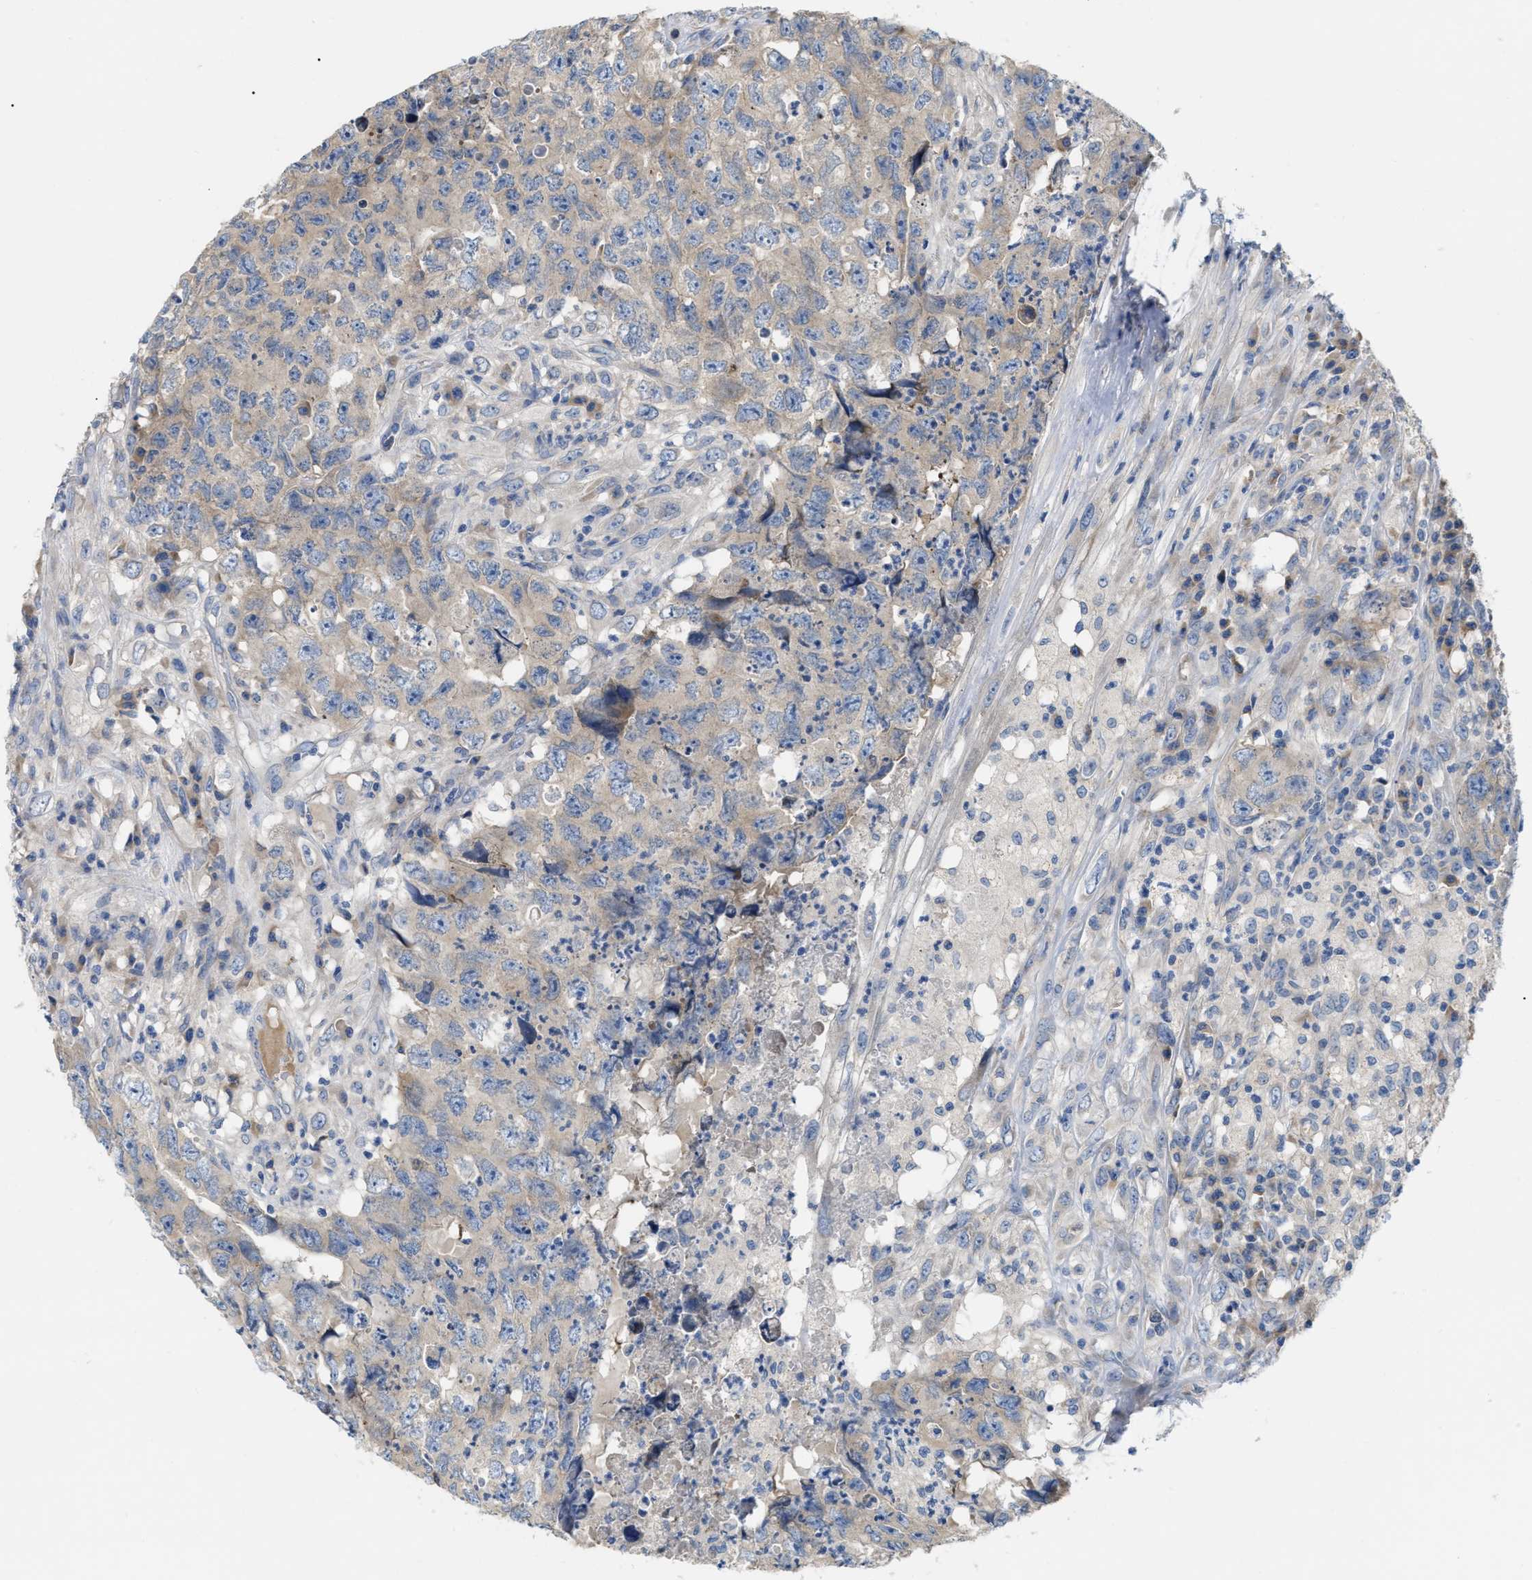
{"staining": {"intensity": "weak", "quantity": ">75%", "location": "cytoplasmic/membranous"}, "tissue": "testis cancer", "cell_type": "Tumor cells", "image_type": "cancer", "snomed": [{"axis": "morphology", "description": "Carcinoma, Embryonal, NOS"}, {"axis": "topography", "description": "Testis"}], "caption": "Testis cancer (embryonal carcinoma) stained with a protein marker exhibits weak staining in tumor cells.", "gene": "DHX58", "patient": {"sex": "male", "age": 32}}